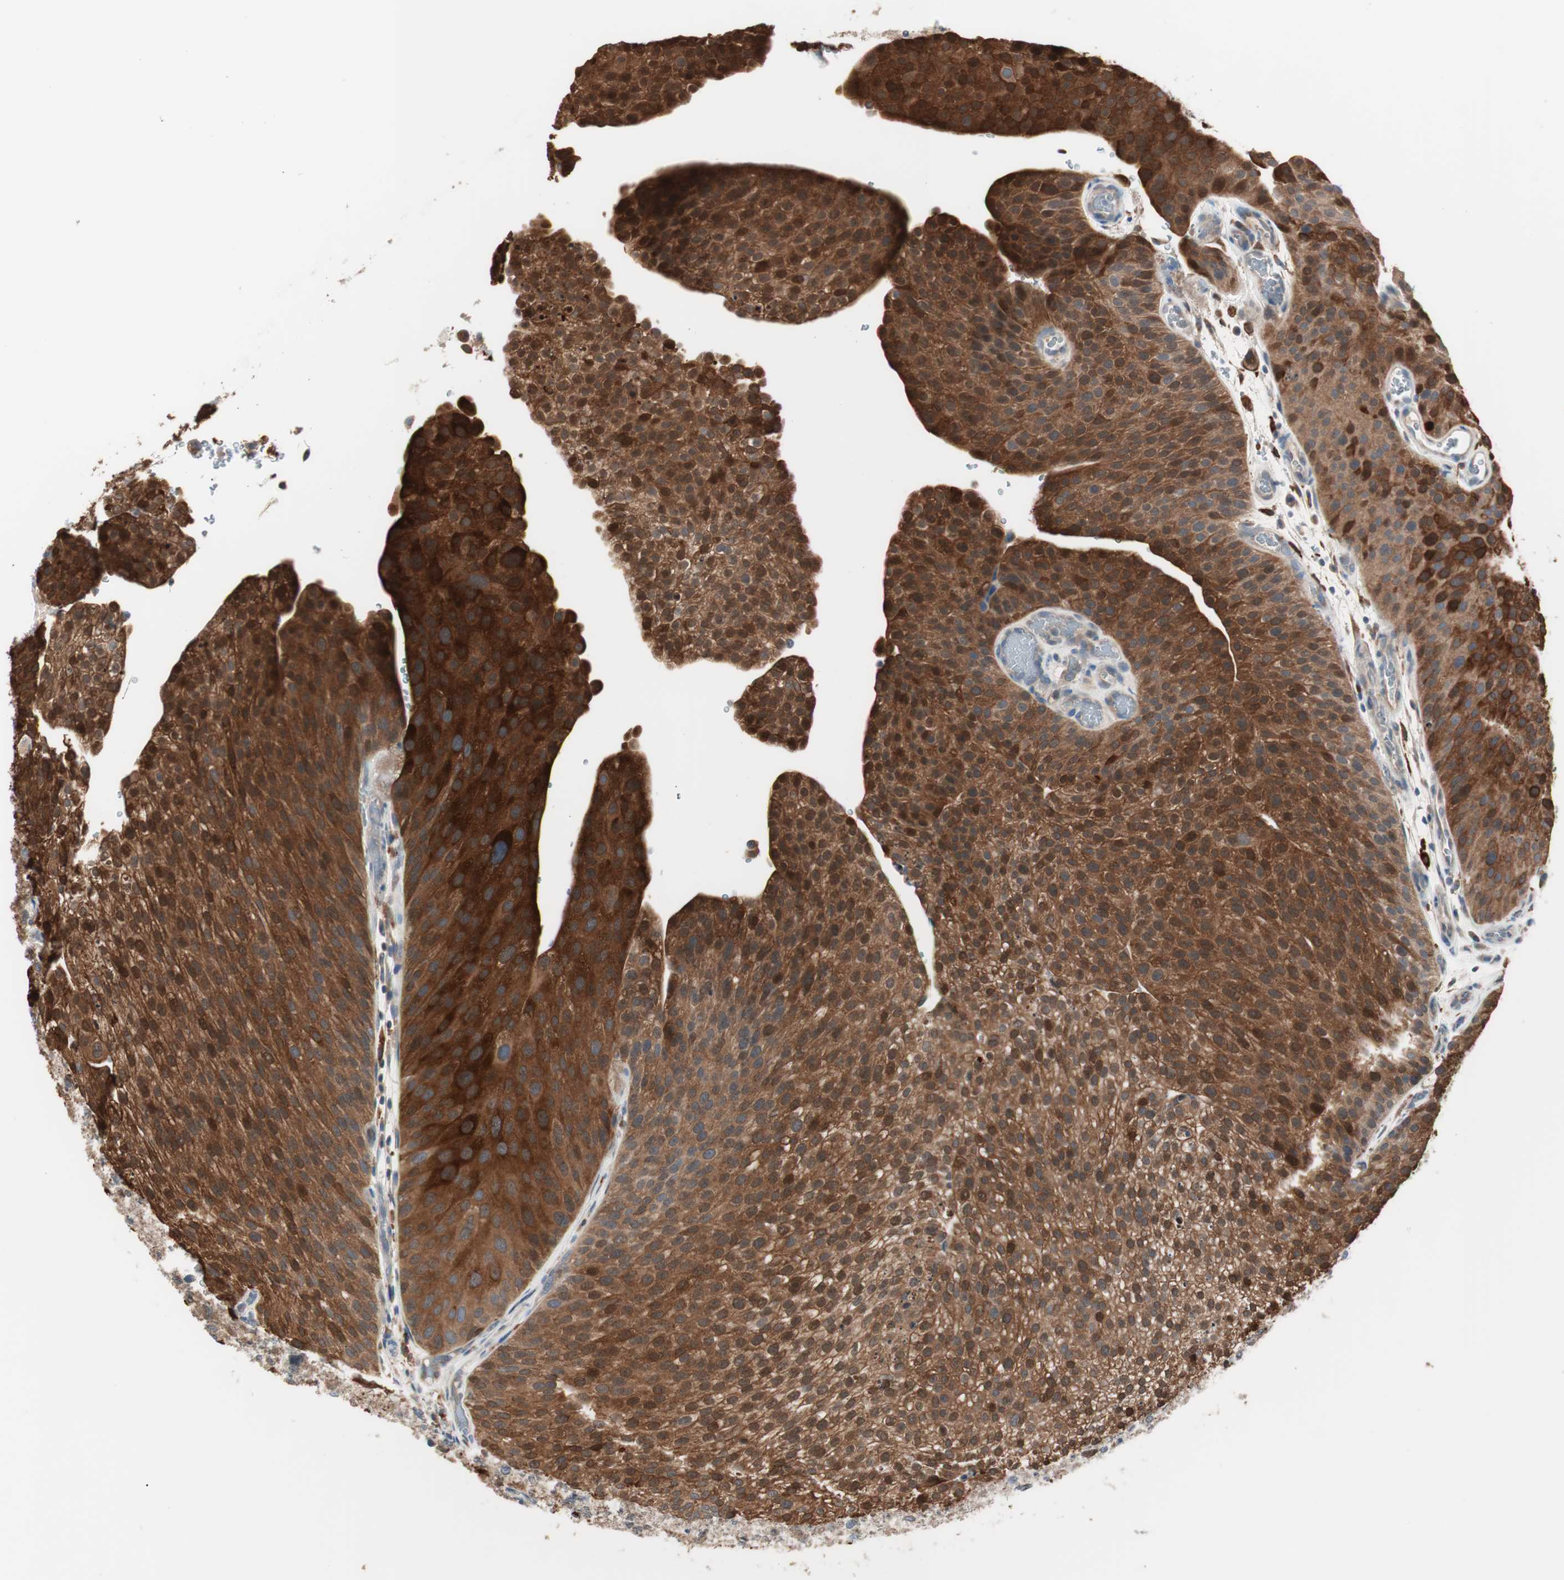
{"staining": {"intensity": "strong", "quantity": ">75%", "location": "cytoplasmic/membranous"}, "tissue": "urothelial cancer", "cell_type": "Tumor cells", "image_type": "cancer", "snomed": [{"axis": "morphology", "description": "Urothelial carcinoma, Low grade"}, {"axis": "topography", "description": "Smooth muscle"}, {"axis": "topography", "description": "Urinary bladder"}], "caption": "High-power microscopy captured an immunohistochemistry (IHC) histopathology image of urothelial cancer, revealing strong cytoplasmic/membranous staining in about >75% of tumor cells.", "gene": "STAB1", "patient": {"sex": "male", "age": 60}}